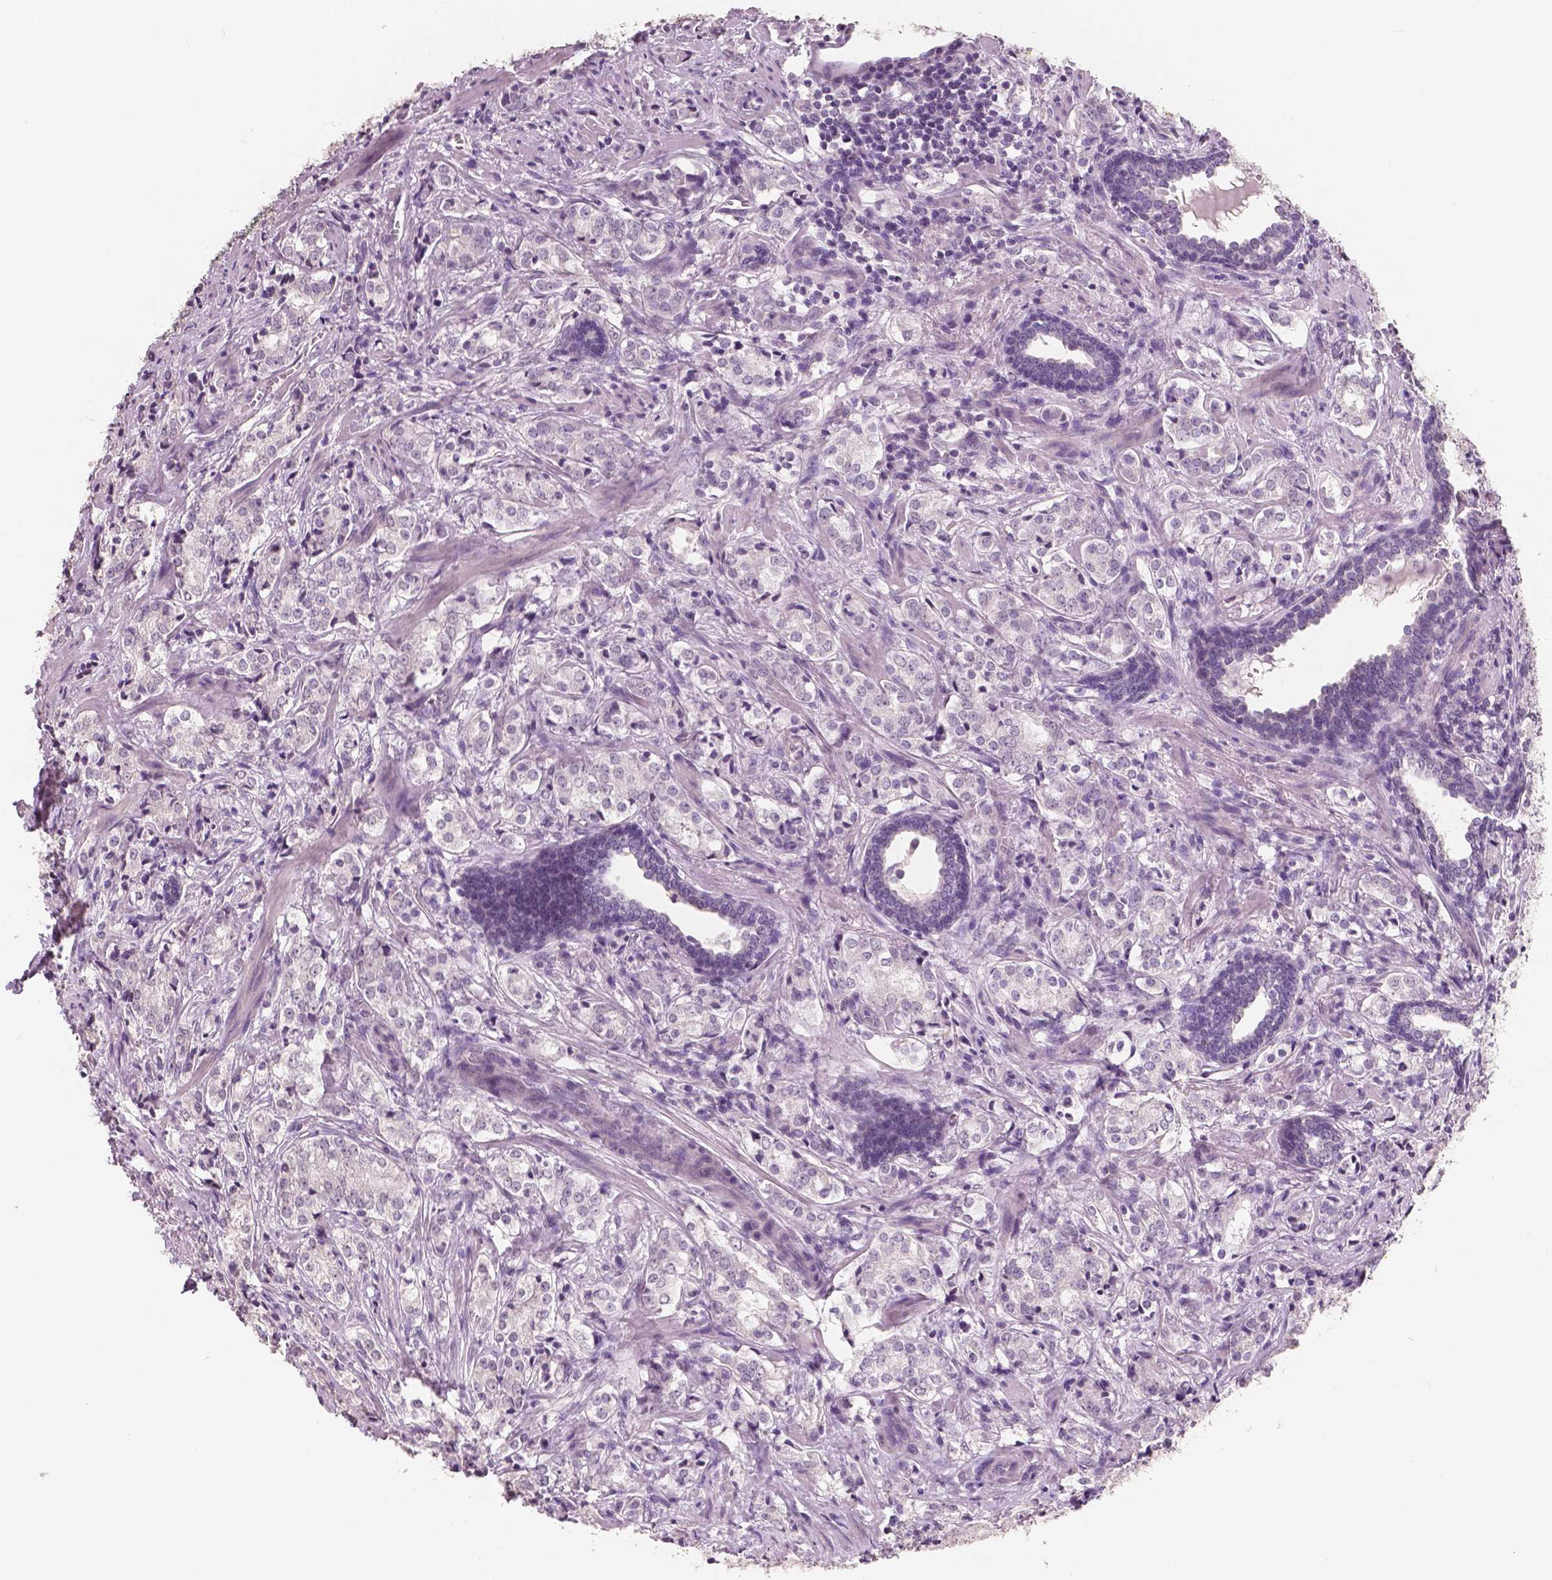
{"staining": {"intensity": "negative", "quantity": "none", "location": "none"}, "tissue": "prostate cancer", "cell_type": "Tumor cells", "image_type": "cancer", "snomed": [{"axis": "morphology", "description": "Adenocarcinoma, NOS"}, {"axis": "topography", "description": "Prostate and seminal vesicle, NOS"}], "caption": "This histopathology image is of adenocarcinoma (prostate) stained with immunohistochemistry (IHC) to label a protein in brown with the nuclei are counter-stained blue. There is no expression in tumor cells.", "gene": "NECAB1", "patient": {"sex": "male", "age": 63}}